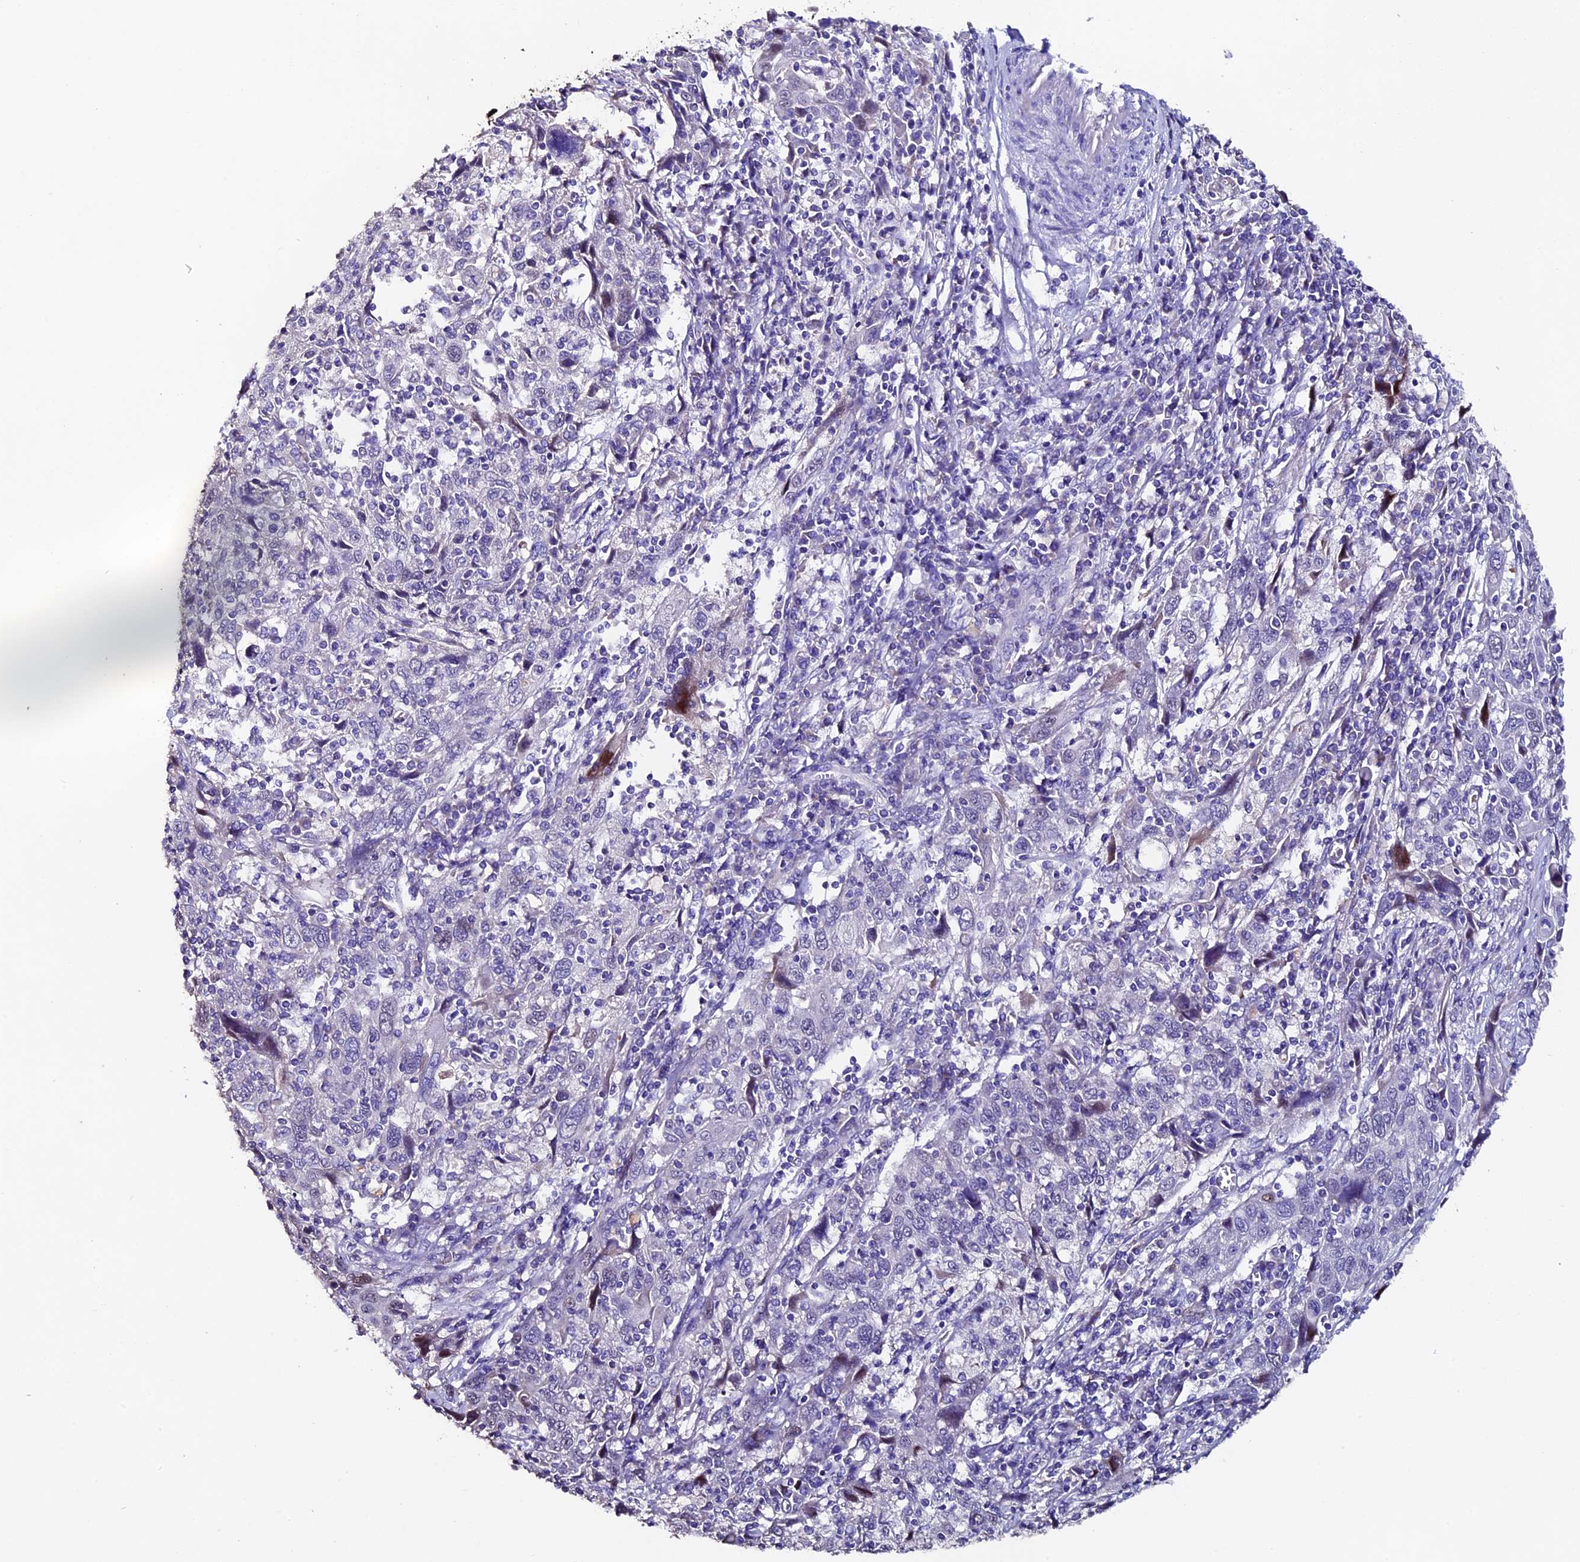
{"staining": {"intensity": "negative", "quantity": "none", "location": "none"}, "tissue": "cervical cancer", "cell_type": "Tumor cells", "image_type": "cancer", "snomed": [{"axis": "morphology", "description": "Squamous cell carcinoma, NOS"}, {"axis": "topography", "description": "Cervix"}], "caption": "There is no significant staining in tumor cells of cervical squamous cell carcinoma.", "gene": "FBXW9", "patient": {"sex": "female", "age": 46}}